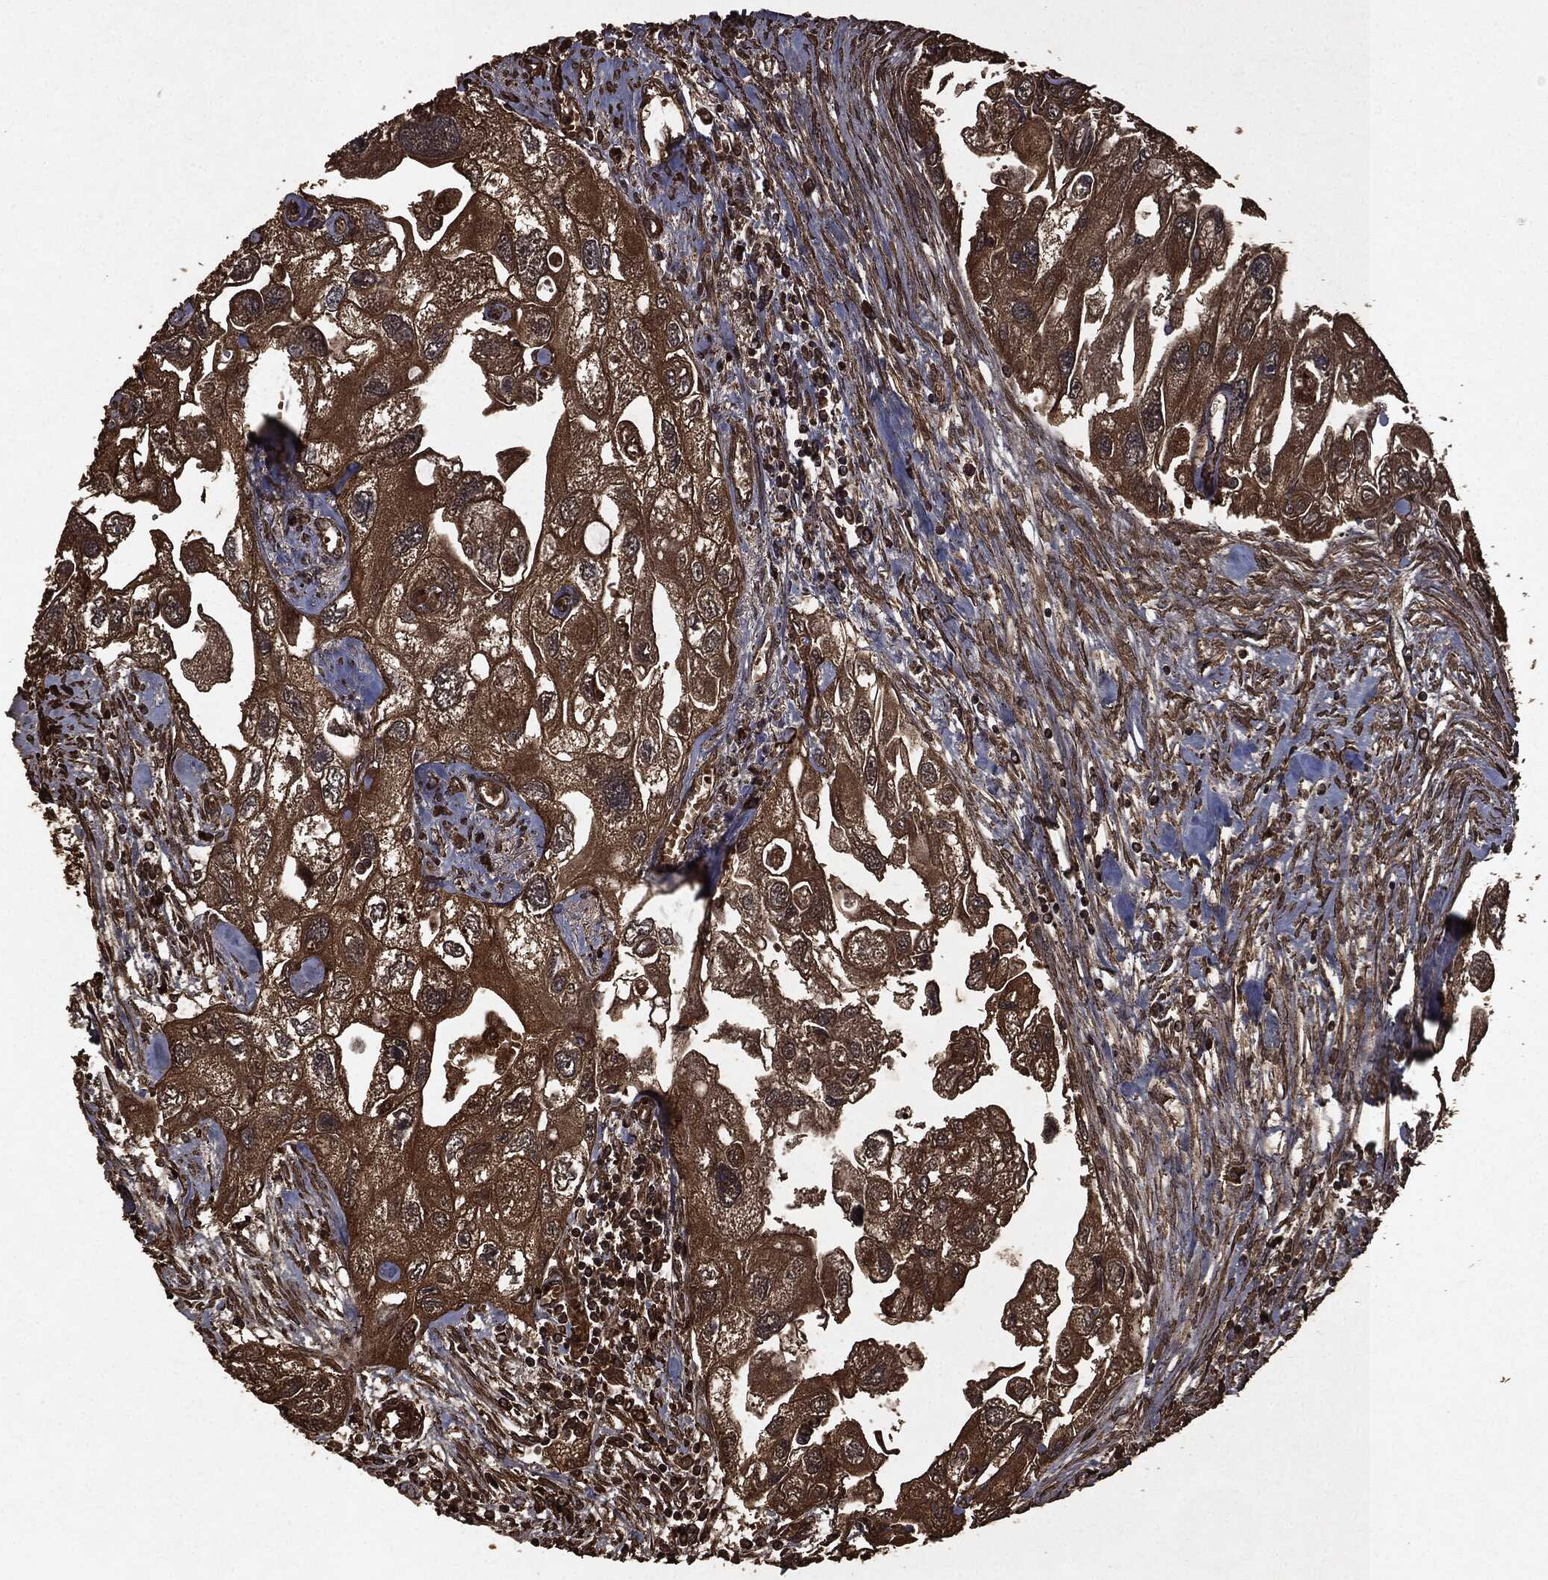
{"staining": {"intensity": "strong", "quantity": ">75%", "location": "cytoplasmic/membranous"}, "tissue": "urothelial cancer", "cell_type": "Tumor cells", "image_type": "cancer", "snomed": [{"axis": "morphology", "description": "Urothelial carcinoma, High grade"}, {"axis": "topography", "description": "Urinary bladder"}], "caption": "Immunohistochemical staining of human urothelial cancer exhibits high levels of strong cytoplasmic/membranous expression in approximately >75% of tumor cells. Using DAB (3,3'-diaminobenzidine) (brown) and hematoxylin (blue) stains, captured at high magnification using brightfield microscopy.", "gene": "RYK", "patient": {"sex": "male", "age": 59}}